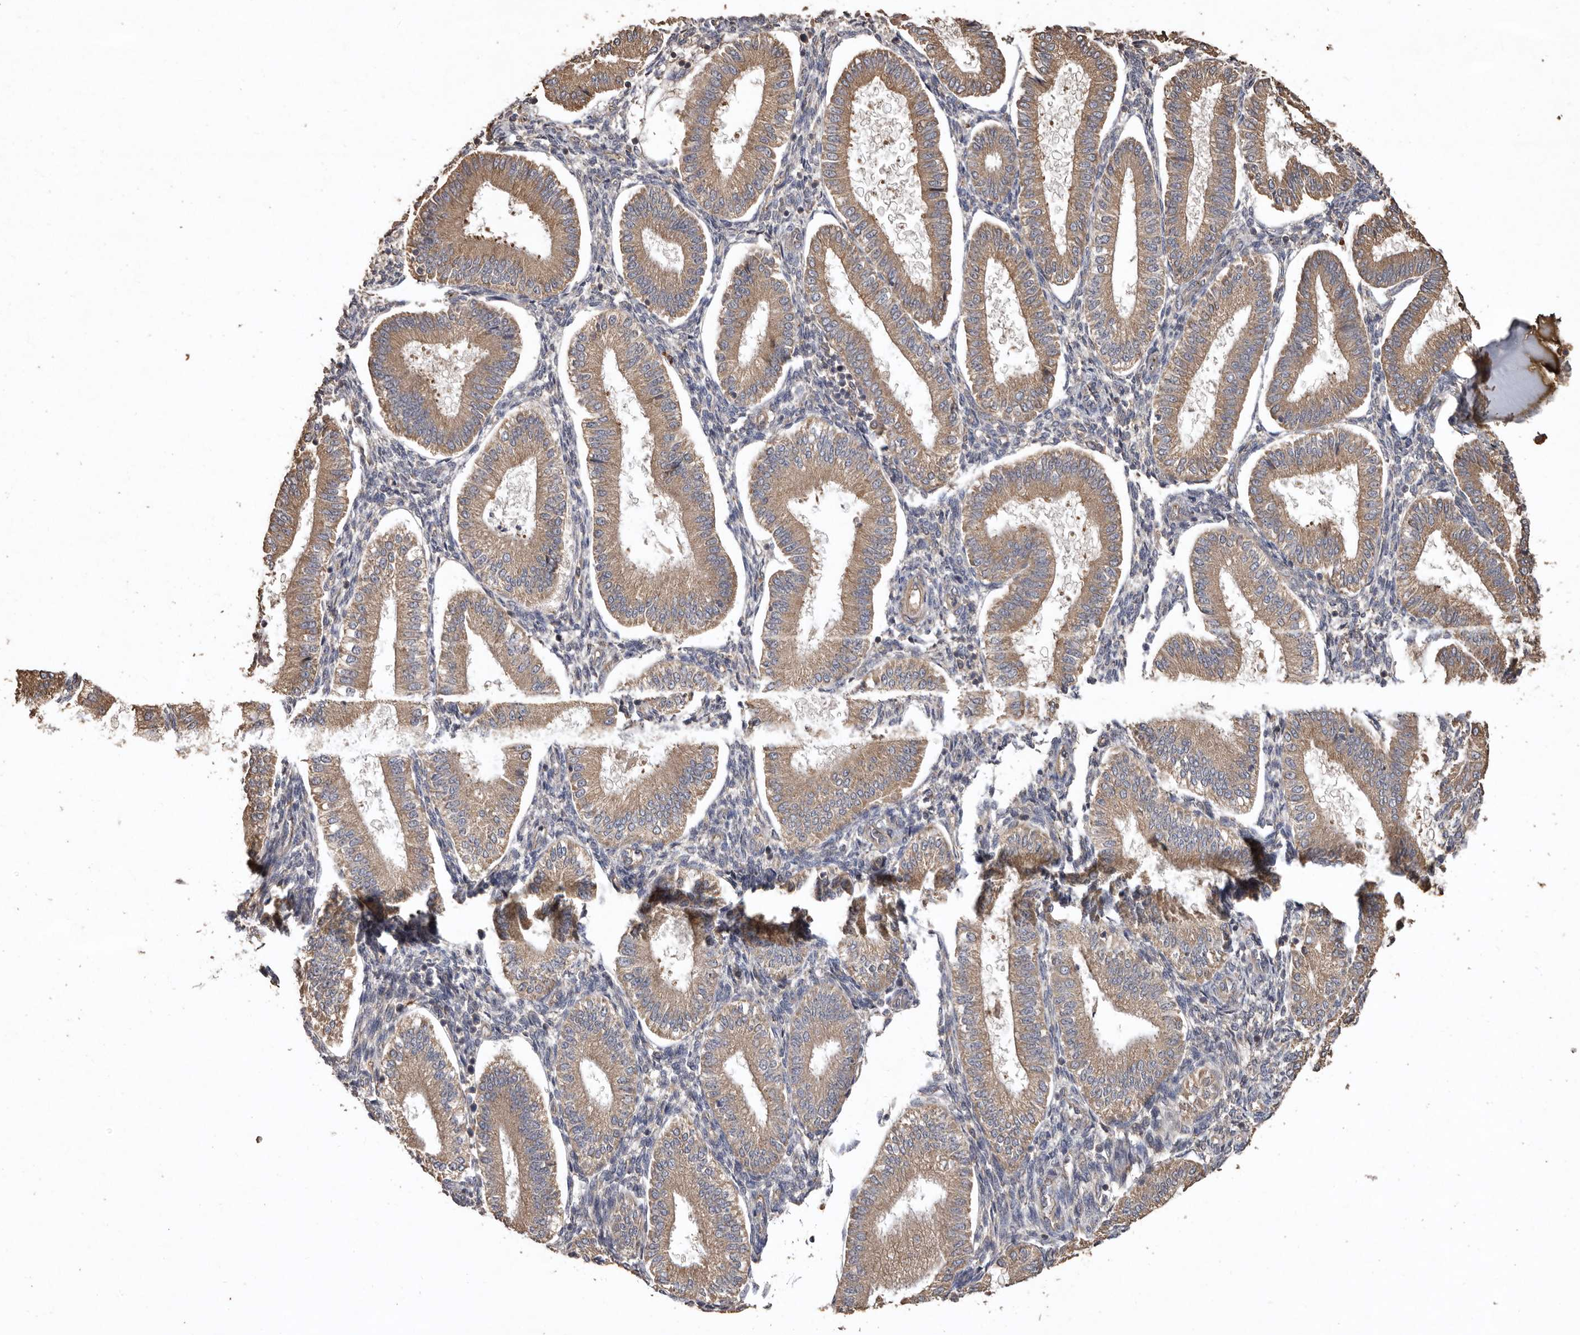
{"staining": {"intensity": "moderate", "quantity": "25%-75%", "location": "cytoplasmic/membranous"}, "tissue": "endometrium", "cell_type": "Cells in endometrial stroma", "image_type": "normal", "snomed": [{"axis": "morphology", "description": "Normal tissue, NOS"}, {"axis": "topography", "description": "Endometrium"}], "caption": "Protein staining reveals moderate cytoplasmic/membranous expression in about 25%-75% of cells in endometrial stroma in normal endometrium.", "gene": "FLCN", "patient": {"sex": "female", "age": 39}}